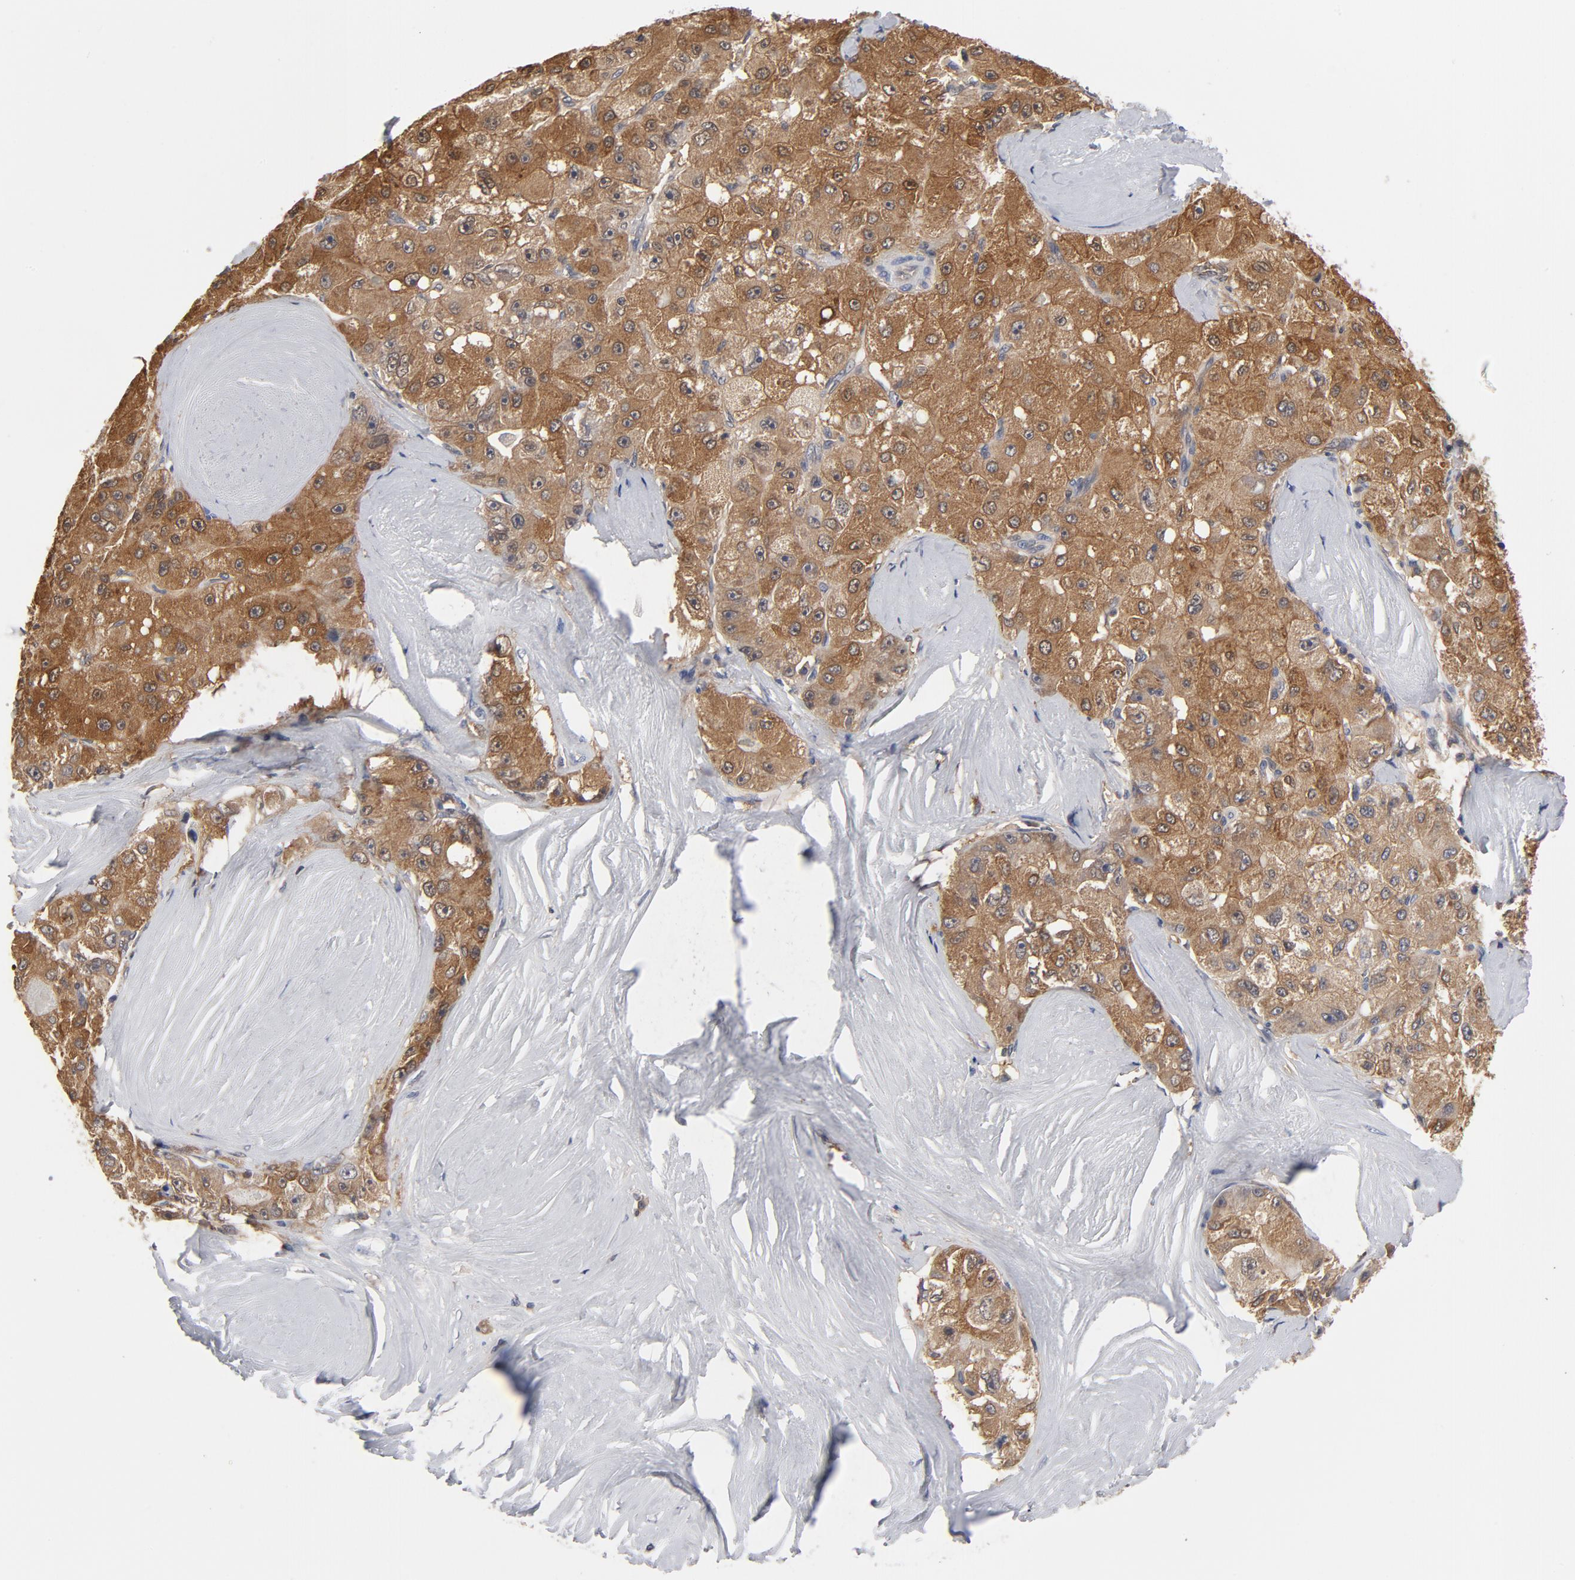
{"staining": {"intensity": "moderate", "quantity": ">75%", "location": "cytoplasmic/membranous"}, "tissue": "liver cancer", "cell_type": "Tumor cells", "image_type": "cancer", "snomed": [{"axis": "morphology", "description": "Carcinoma, Hepatocellular, NOS"}, {"axis": "topography", "description": "Liver"}], "caption": "Protein staining of hepatocellular carcinoma (liver) tissue displays moderate cytoplasmic/membranous staining in about >75% of tumor cells. Immunohistochemistry (ihc) stains the protein of interest in brown and the nuclei are stained blue.", "gene": "ASMTL", "patient": {"sex": "male", "age": 80}}